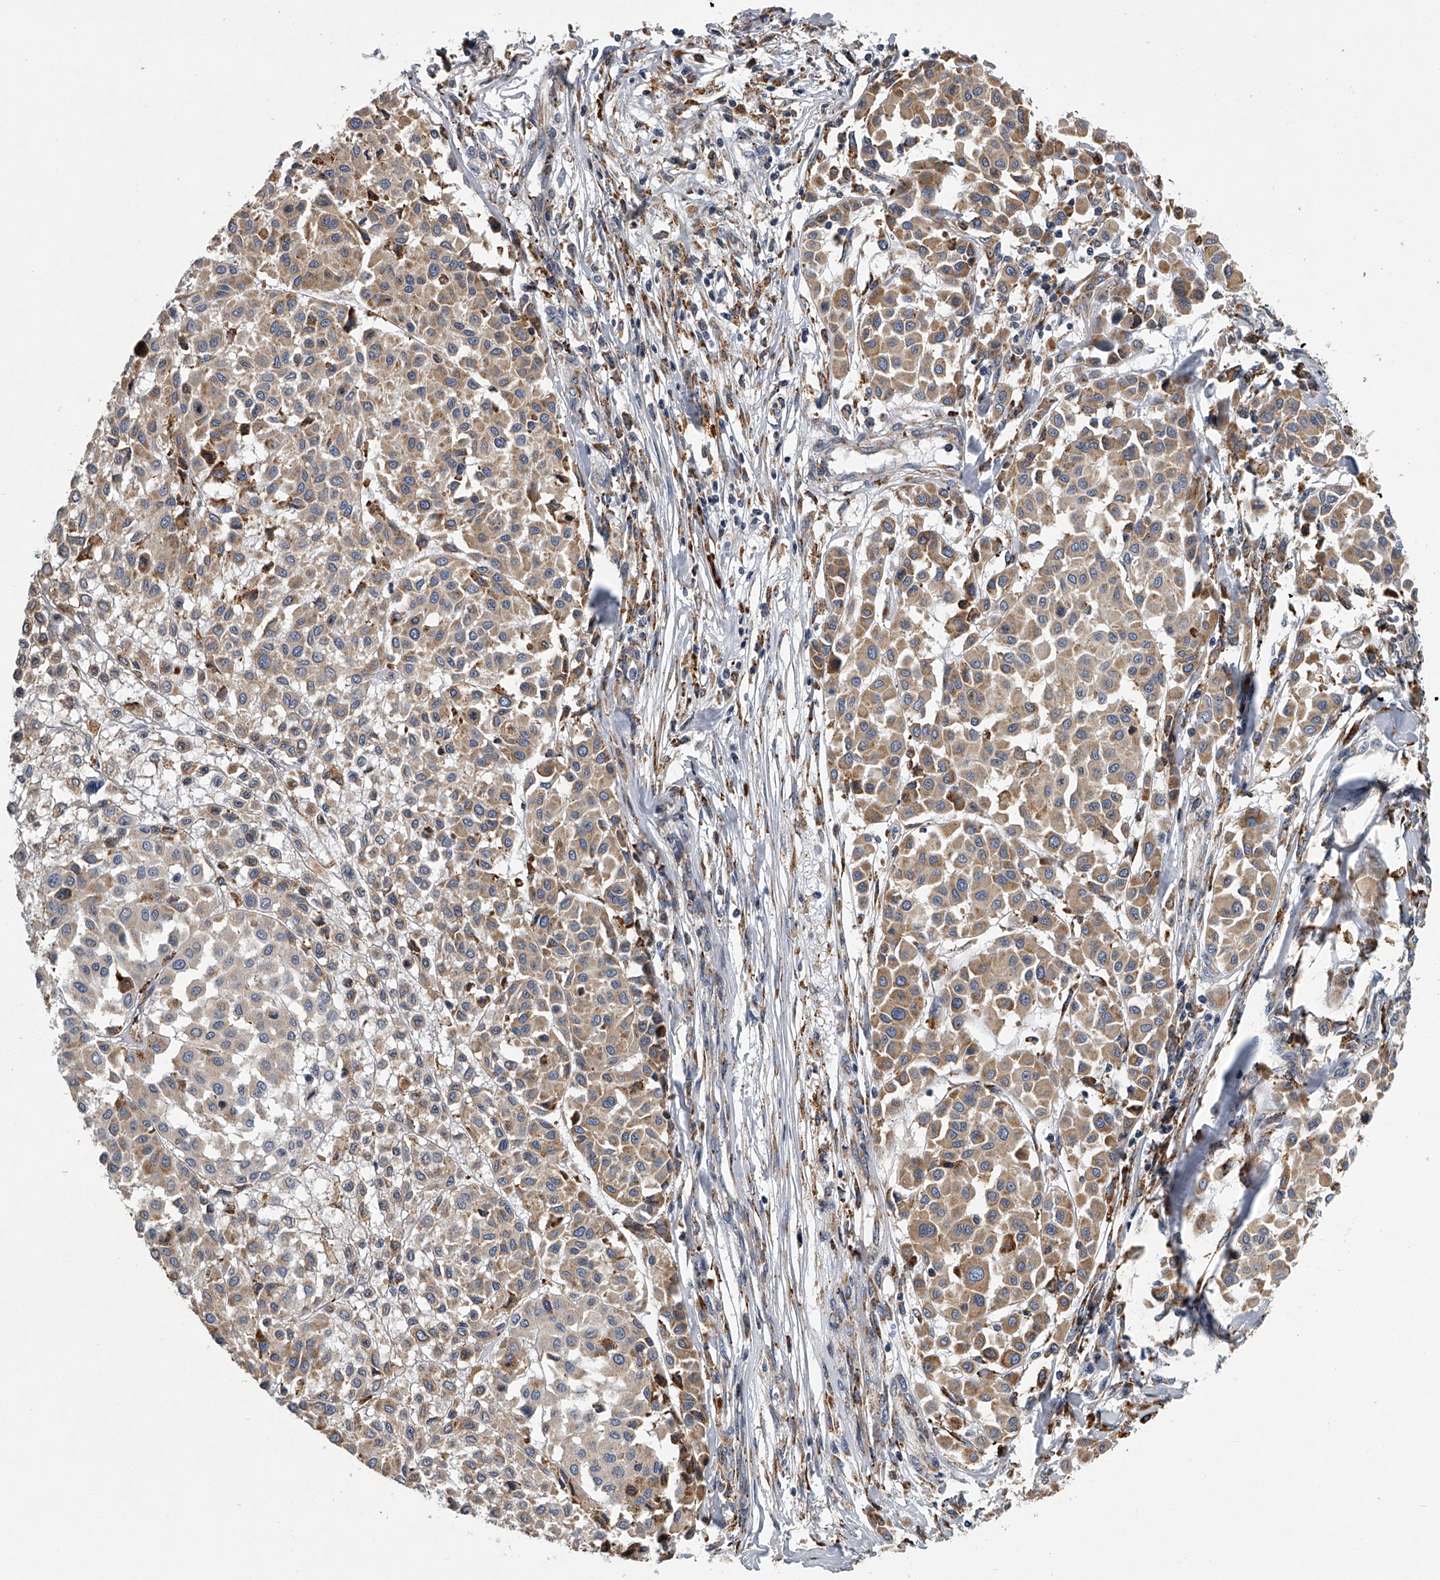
{"staining": {"intensity": "weak", "quantity": ">75%", "location": "cytoplasmic/membranous"}, "tissue": "melanoma", "cell_type": "Tumor cells", "image_type": "cancer", "snomed": [{"axis": "morphology", "description": "Malignant melanoma, Metastatic site"}, {"axis": "topography", "description": "Soft tissue"}], "caption": "Human malignant melanoma (metastatic site) stained with a brown dye displays weak cytoplasmic/membranous positive staining in approximately >75% of tumor cells.", "gene": "TMEM63C", "patient": {"sex": "male", "age": 41}}